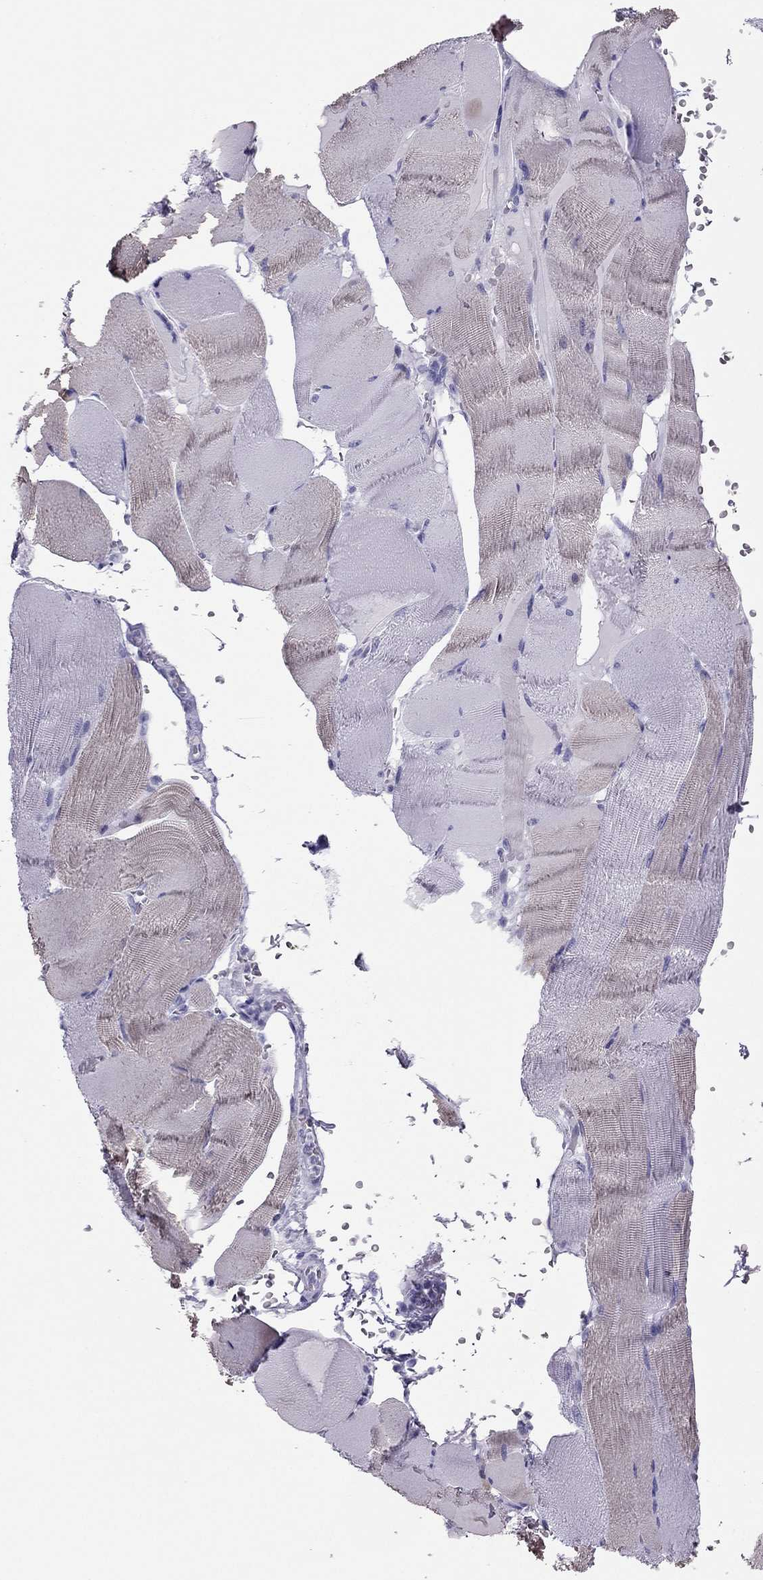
{"staining": {"intensity": "weak", "quantity": "25%-75%", "location": "cytoplasmic/membranous"}, "tissue": "skeletal muscle", "cell_type": "Myocytes", "image_type": "normal", "snomed": [{"axis": "morphology", "description": "Normal tissue, NOS"}, {"axis": "topography", "description": "Skeletal muscle"}], "caption": "DAB (3,3'-diaminobenzidine) immunohistochemical staining of benign human skeletal muscle reveals weak cytoplasmic/membranous protein expression in about 25%-75% of myocytes.", "gene": "PDE6A", "patient": {"sex": "male", "age": 56}}